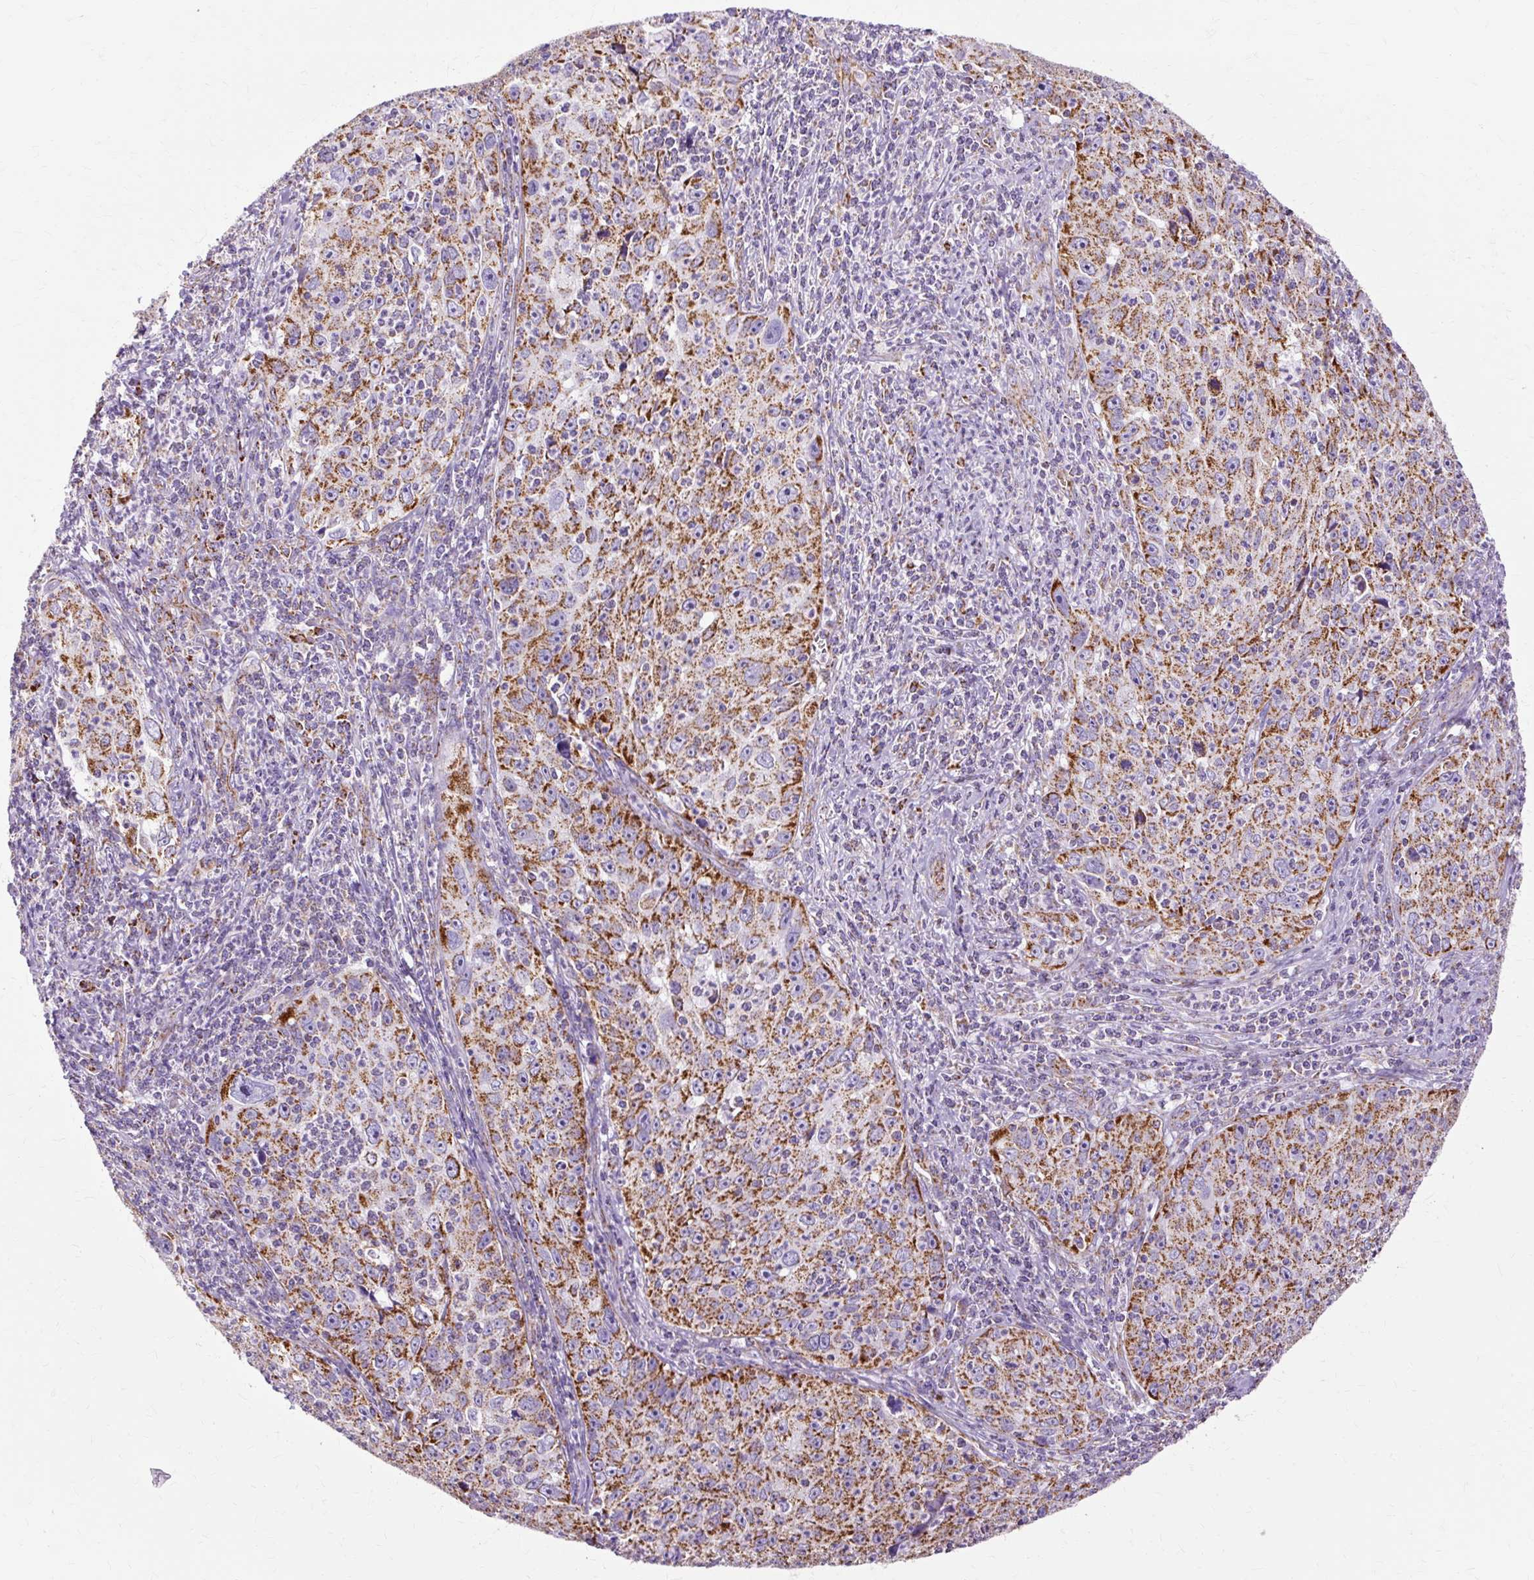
{"staining": {"intensity": "strong", "quantity": ">75%", "location": "cytoplasmic/membranous"}, "tissue": "cervical cancer", "cell_type": "Tumor cells", "image_type": "cancer", "snomed": [{"axis": "morphology", "description": "Squamous cell carcinoma, NOS"}, {"axis": "topography", "description": "Cervix"}], "caption": "Brown immunohistochemical staining in human cervical cancer (squamous cell carcinoma) reveals strong cytoplasmic/membranous expression in approximately >75% of tumor cells. (DAB (3,3'-diaminobenzidine) = brown stain, brightfield microscopy at high magnification).", "gene": "DLAT", "patient": {"sex": "female", "age": 30}}